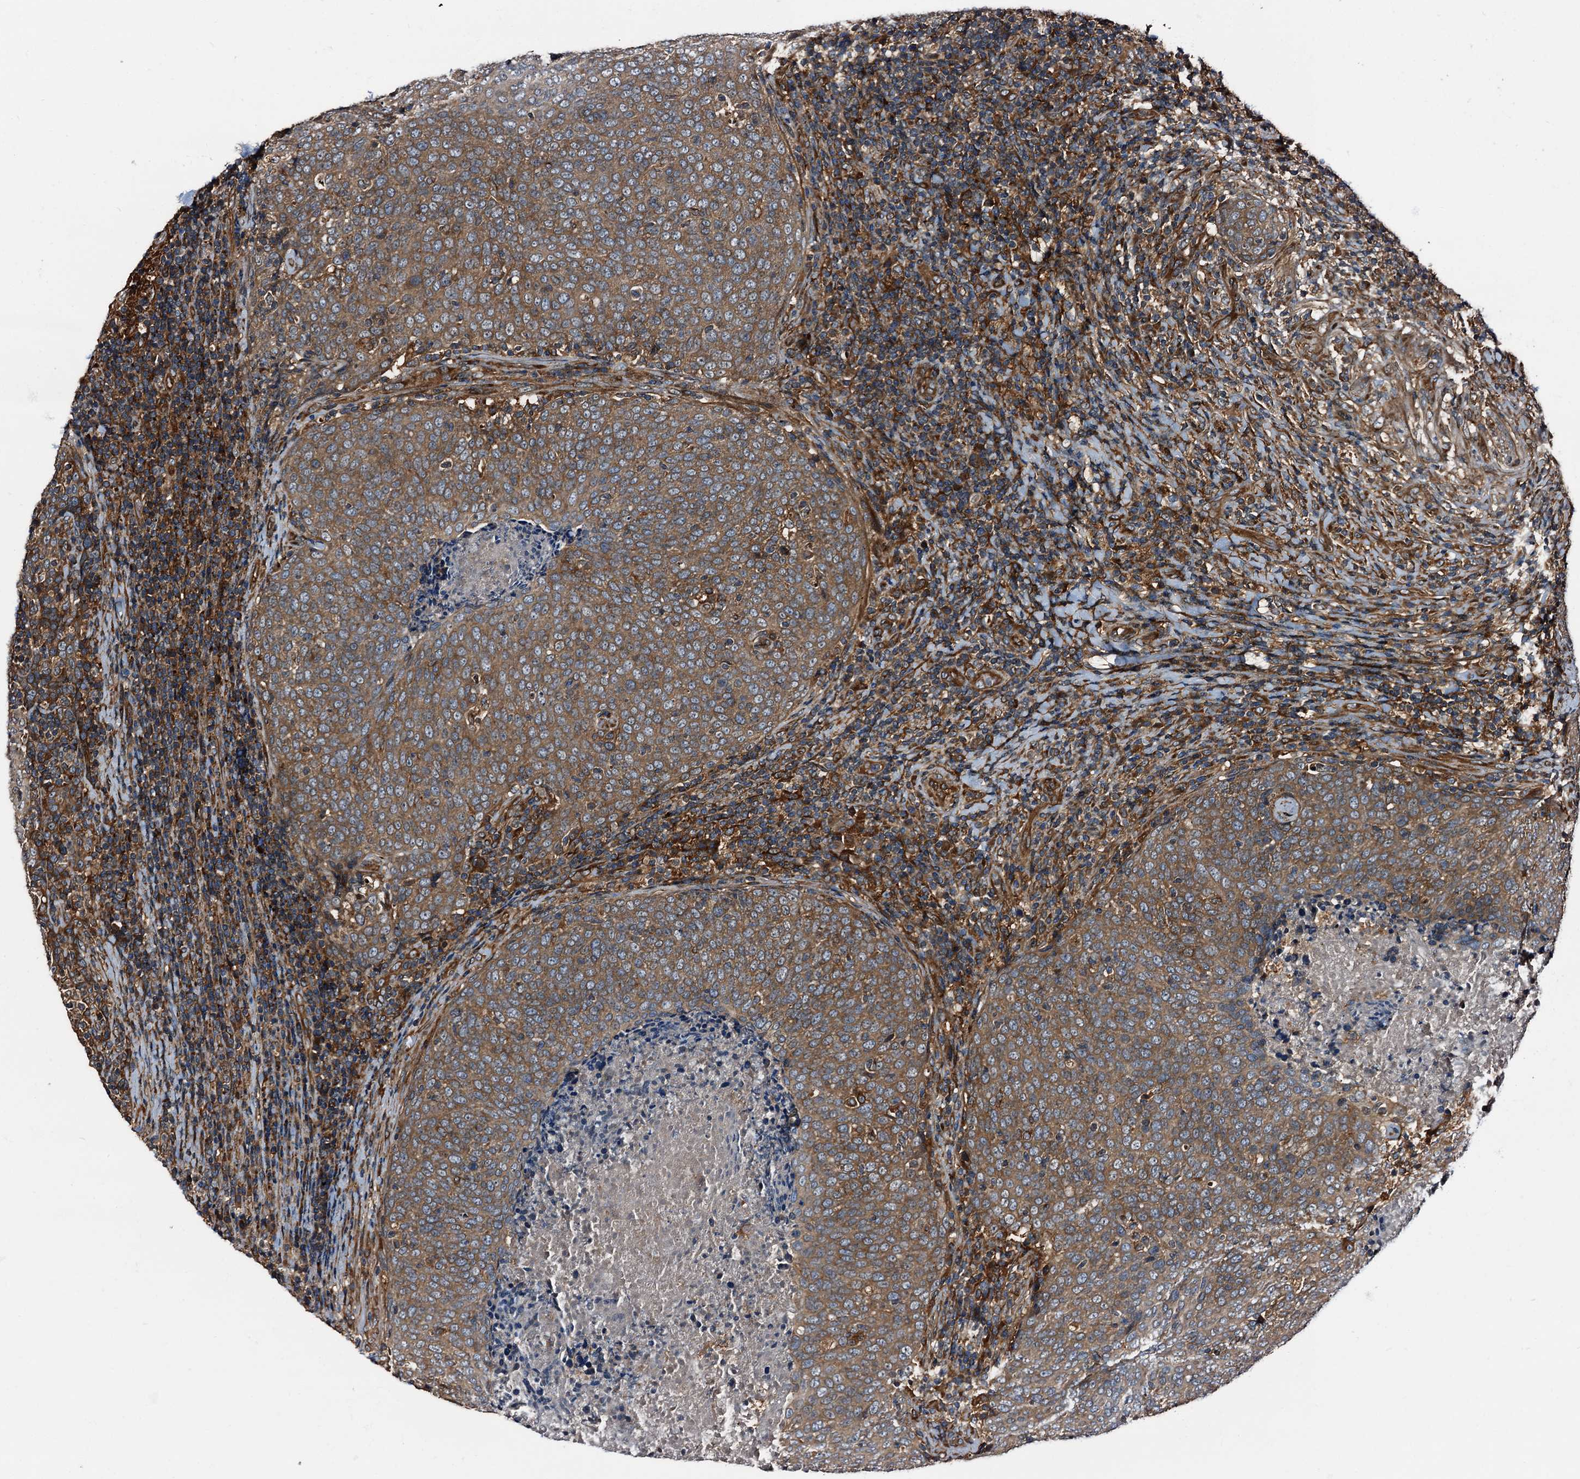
{"staining": {"intensity": "moderate", "quantity": ">75%", "location": "cytoplasmic/membranous"}, "tissue": "head and neck cancer", "cell_type": "Tumor cells", "image_type": "cancer", "snomed": [{"axis": "morphology", "description": "Squamous cell carcinoma, NOS"}, {"axis": "morphology", "description": "Squamous cell carcinoma, metastatic, NOS"}, {"axis": "topography", "description": "Lymph node"}, {"axis": "topography", "description": "Head-Neck"}], "caption": "Head and neck cancer tissue displays moderate cytoplasmic/membranous expression in approximately >75% of tumor cells The staining was performed using DAB to visualize the protein expression in brown, while the nuclei were stained in blue with hematoxylin (Magnification: 20x).", "gene": "PEX5", "patient": {"sex": "male", "age": 62}}